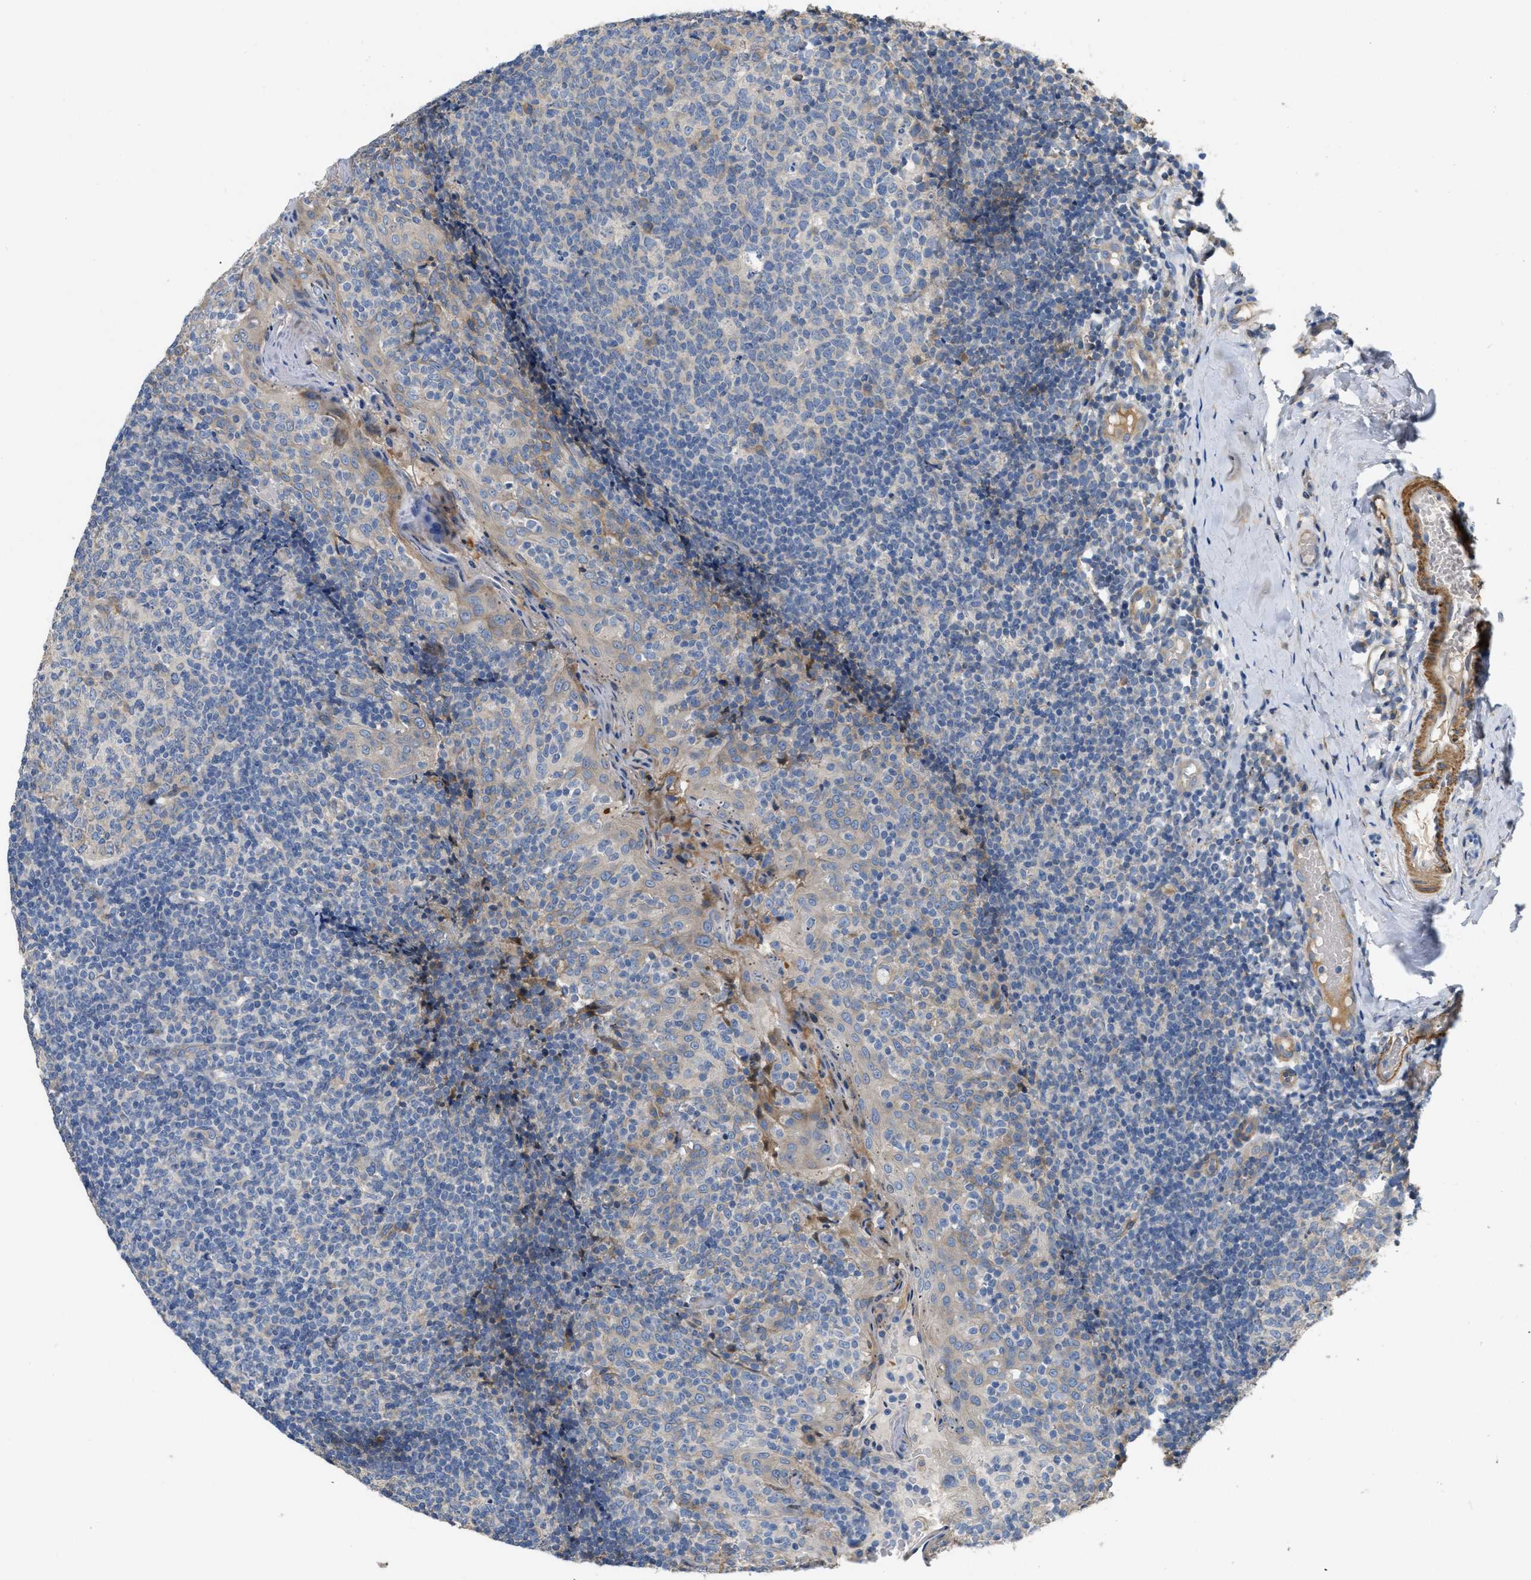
{"staining": {"intensity": "weak", "quantity": "<25%", "location": "cytoplasmic/membranous"}, "tissue": "tonsil", "cell_type": "Germinal center cells", "image_type": "normal", "snomed": [{"axis": "morphology", "description": "Normal tissue, NOS"}, {"axis": "topography", "description": "Tonsil"}], "caption": "A histopathology image of tonsil stained for a protein exhibits no brown staining in germinal center cells. (Brightfield microscopy of DAB (3,3'-diaminobenzidine) immunohistochemistry at high magnification).", "gene": "DHX58", "patient": {"sex": "female", "age": 19}}